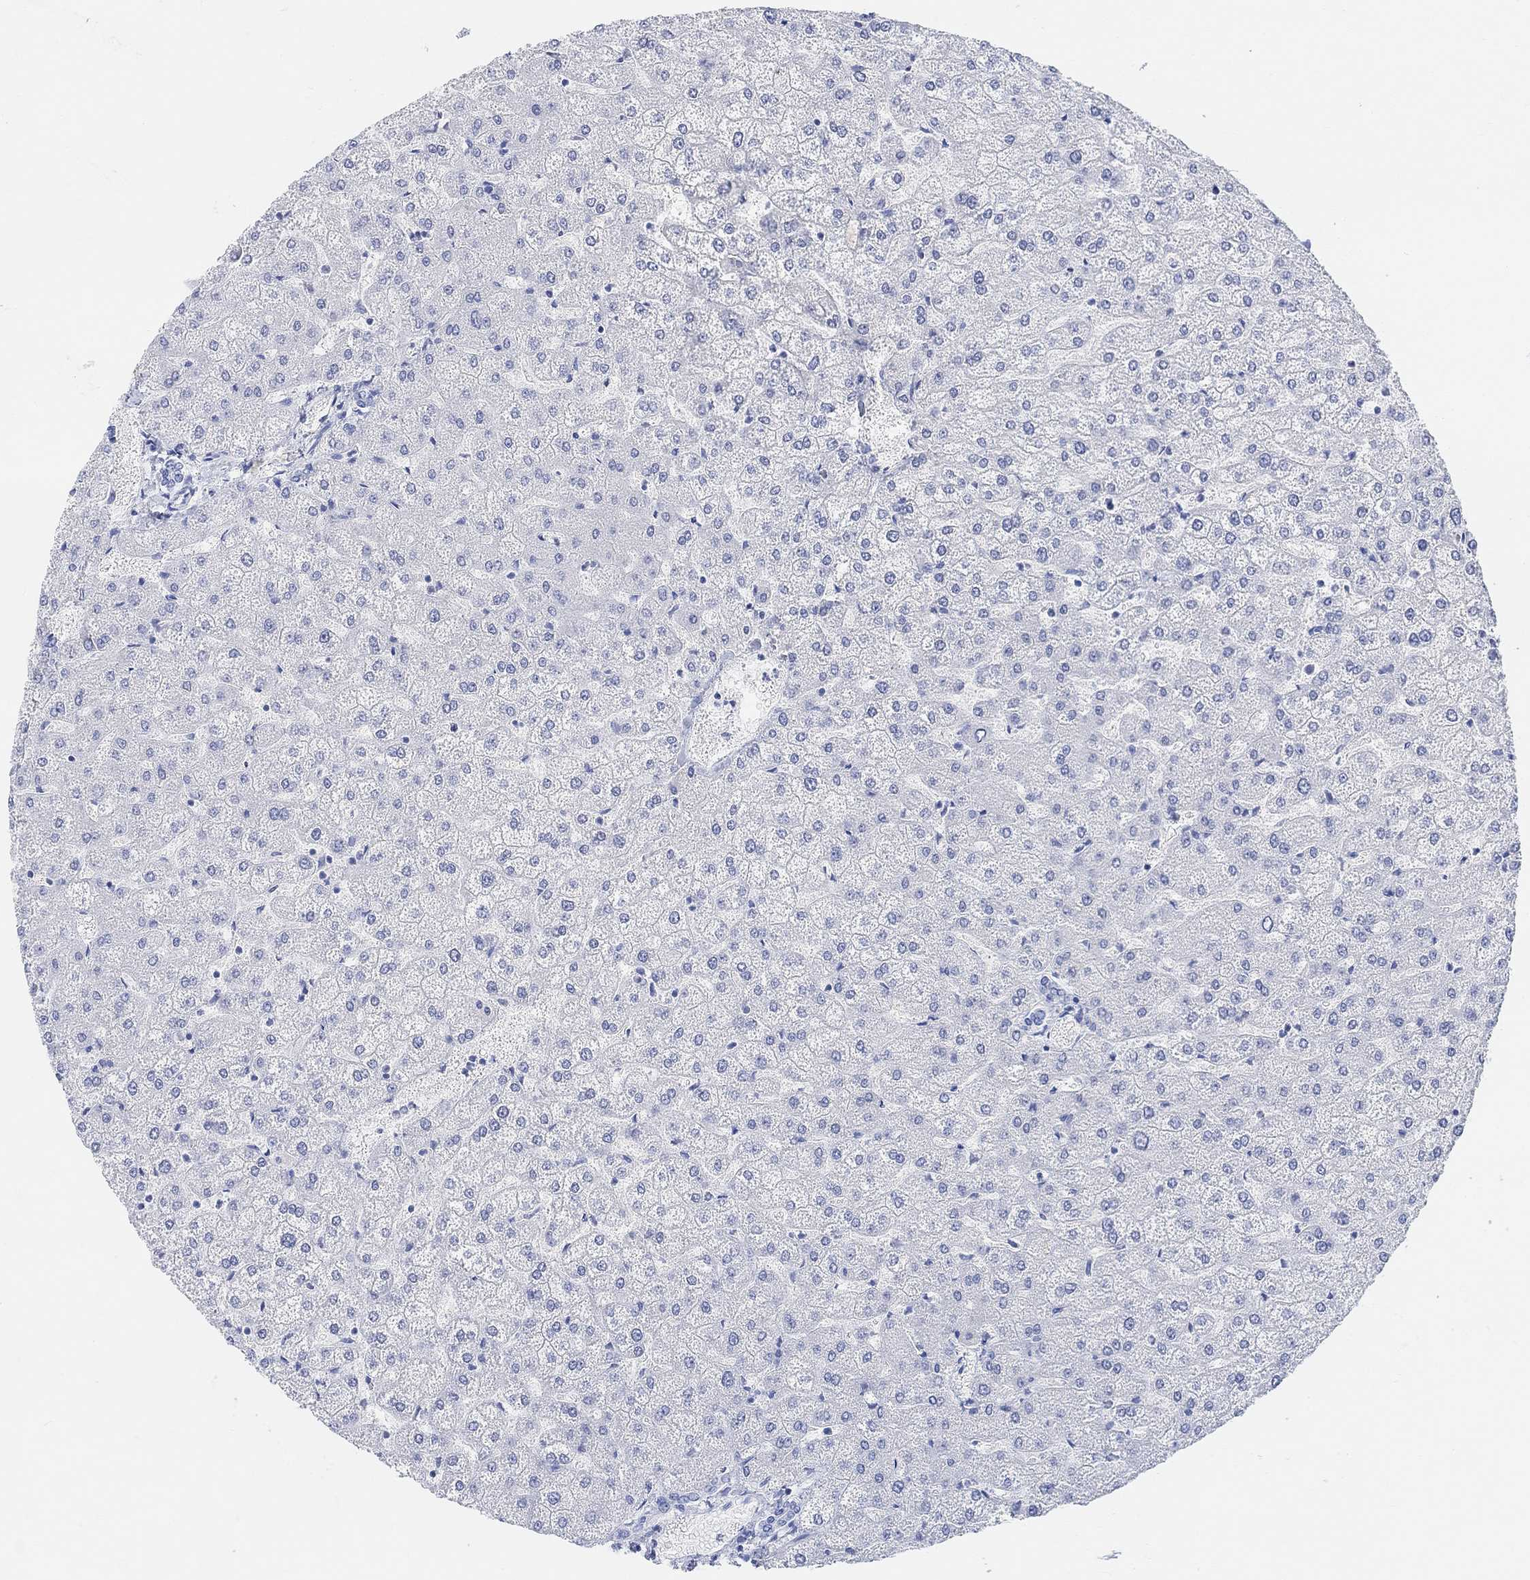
{"staining": {"intensity": "negative", "quantity": "none", "location": "none"}, "tissue": "liver", "cell_type": "Cholangiocytes", "image_type": "normal", "snomed": [{"axis": "morphology", "description": "Normal tissue, NOS"}, {"axis": "topography", "description": "Liver"}], "caption": "This is an immunohistochemistry (IHC) photomicrograph of normal human liver. There is no positivity in cholangiocytes.", "gene": "ENO4", "patient": {"sex": "female", "age": 32}}